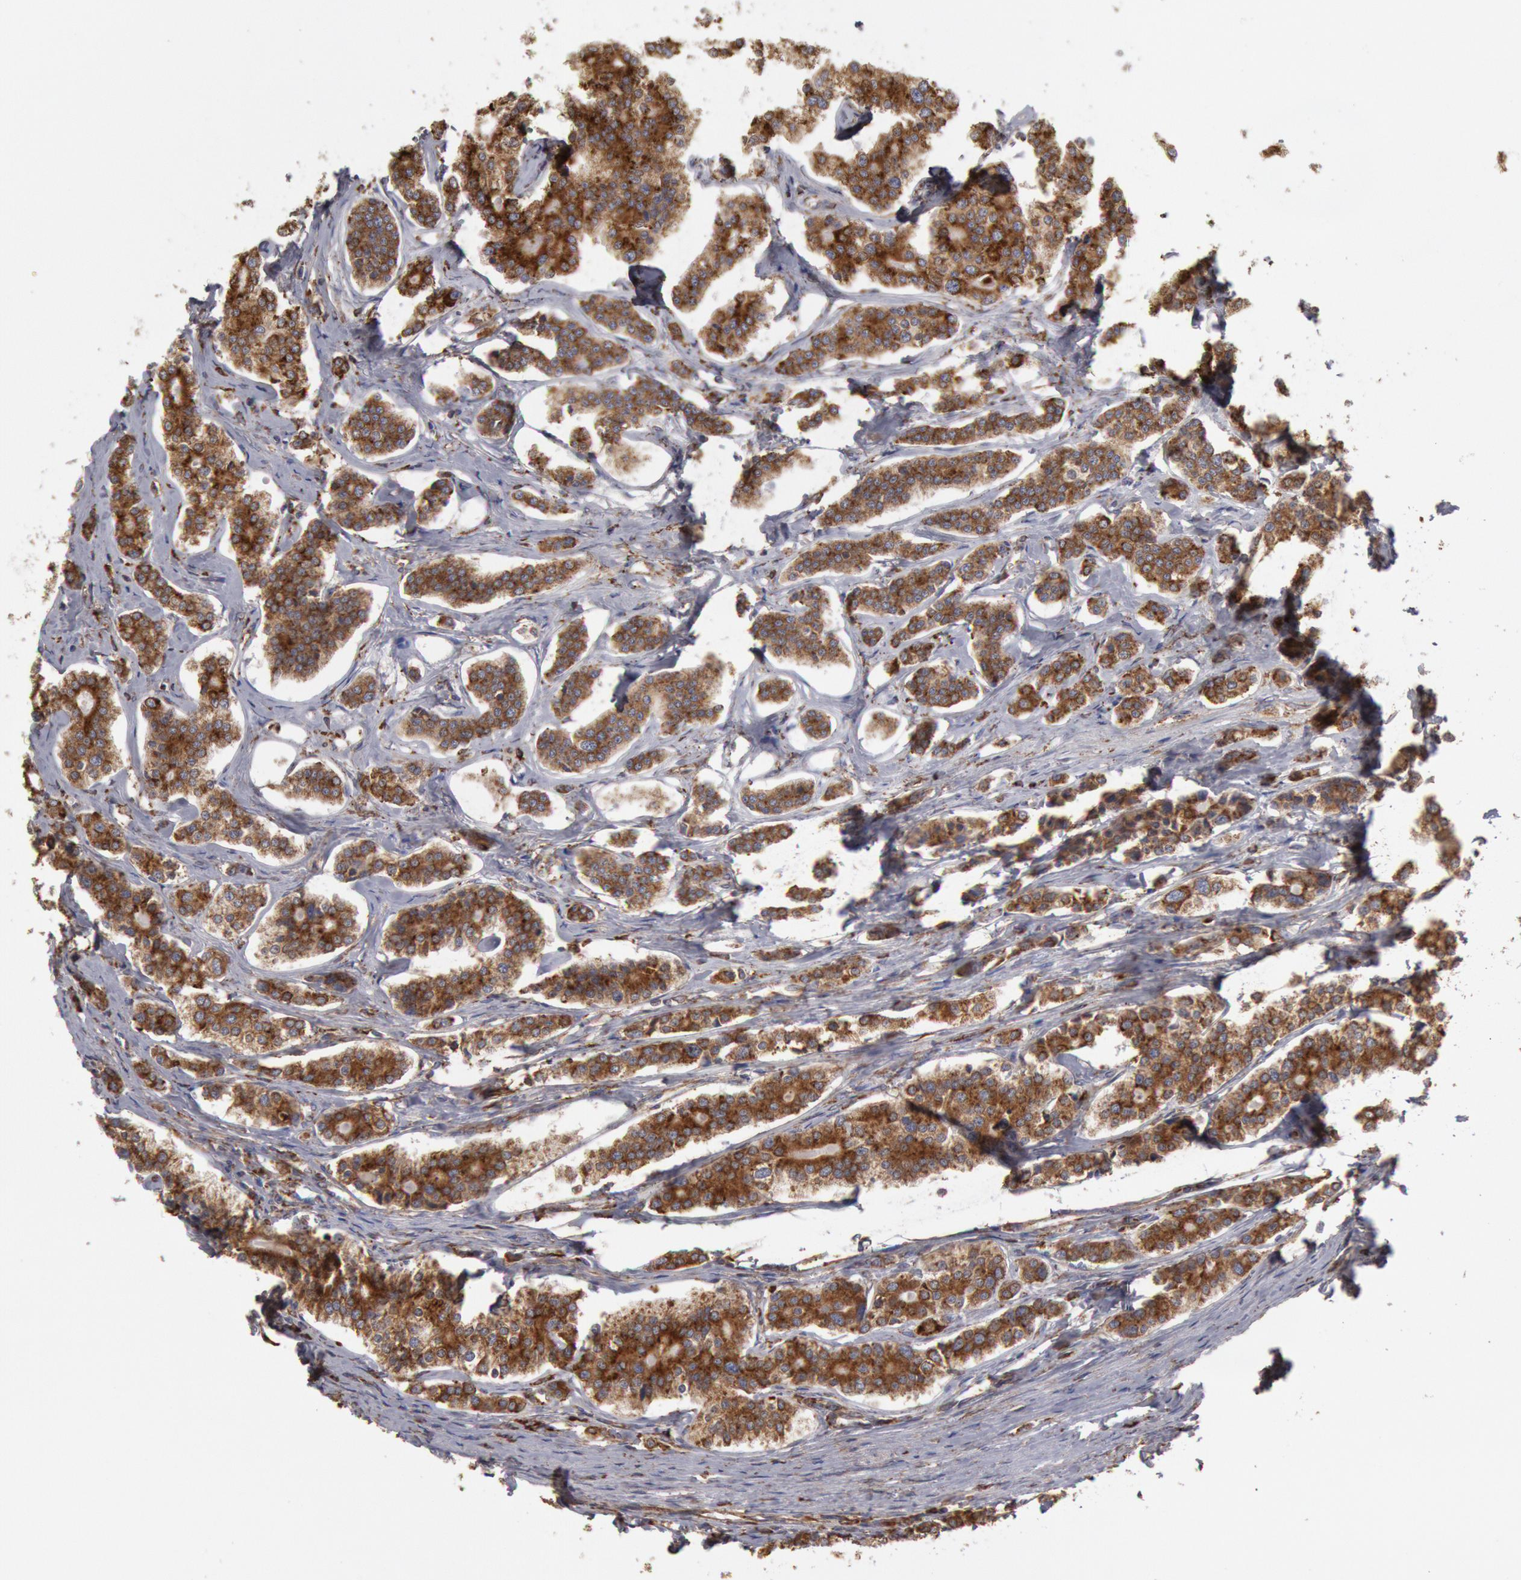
{"staining": {"intensity": "moderate", "quantity": ">75%", "location": "cytoplasmic/membranous"}, "tissue": "carcinoid", "cell_type": "Tumor cells", "image_type": "cancer", "snomed": [{"axis": "morphology", "description": "Carcinoid, malignant, NOS"}, {"axis": "topography", "description": "Small intestine"}], "caption": "Carcinoid (malignant) tissue demonstrates moderate cytoplasmic/membranous positivity in approximately >75% of tumor cells", "gene": "ERP44", "patient": {"sex": "male", "age": 63}}